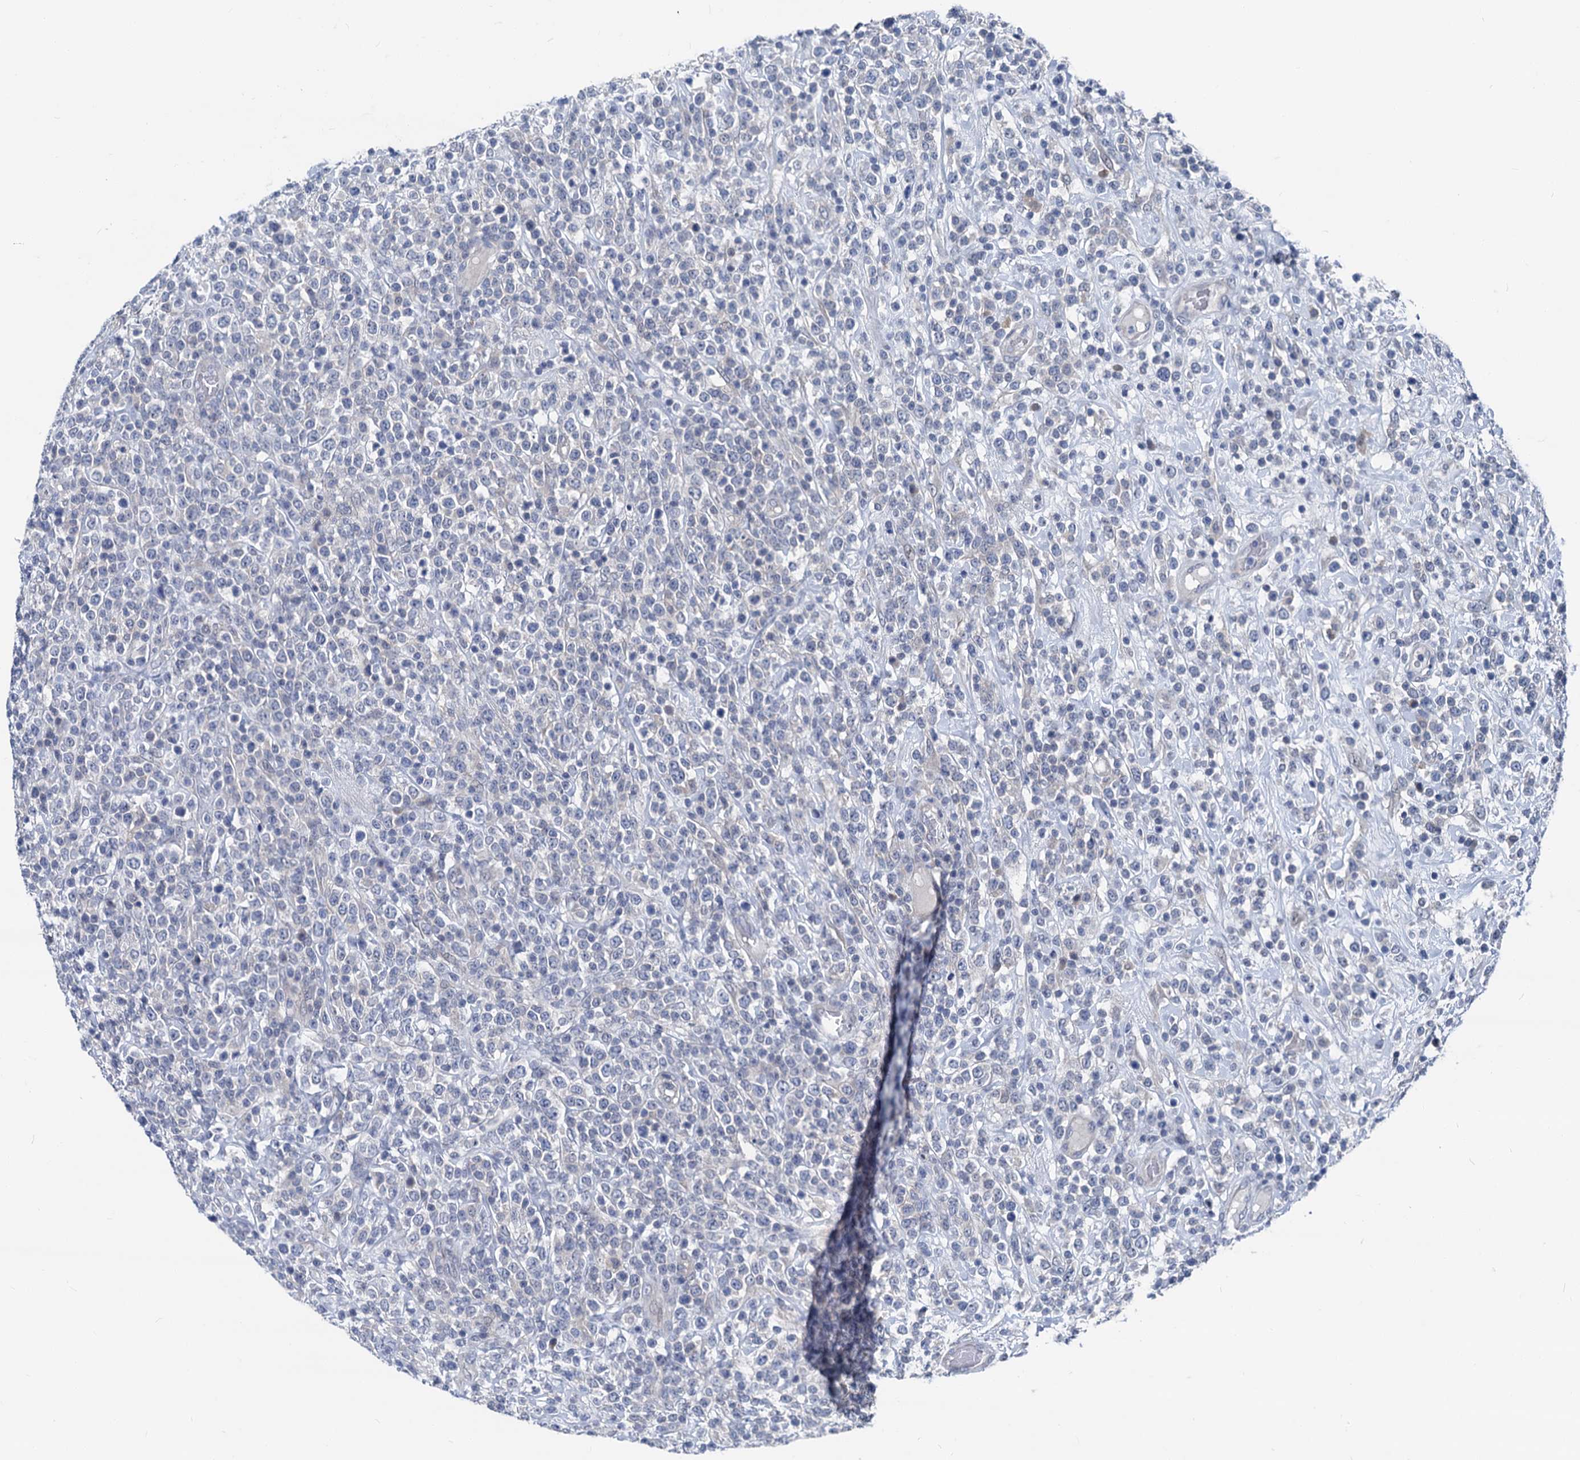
{"staining": {"intensity": "negative", "quantity": "none", "location": "none"}, "tissue": "lymphoma", "cell_type": "Tumor cells", "image_type": "cancer", "snomed": [{"axis": "morphology", "description": "Malignant lymphoma, non-Hodgkin's type, High grade"}, {"axis": "topography", "description": "Colon"}], "caption": "Immunohistochemical staining of lymphoma reveals no significant expression in tumor cells. (DAB immunohistochemistry (IHC) with hematoxylin counter stain).", "gene": "GLO1", "patient": {"sex": "female", "age": 53}}